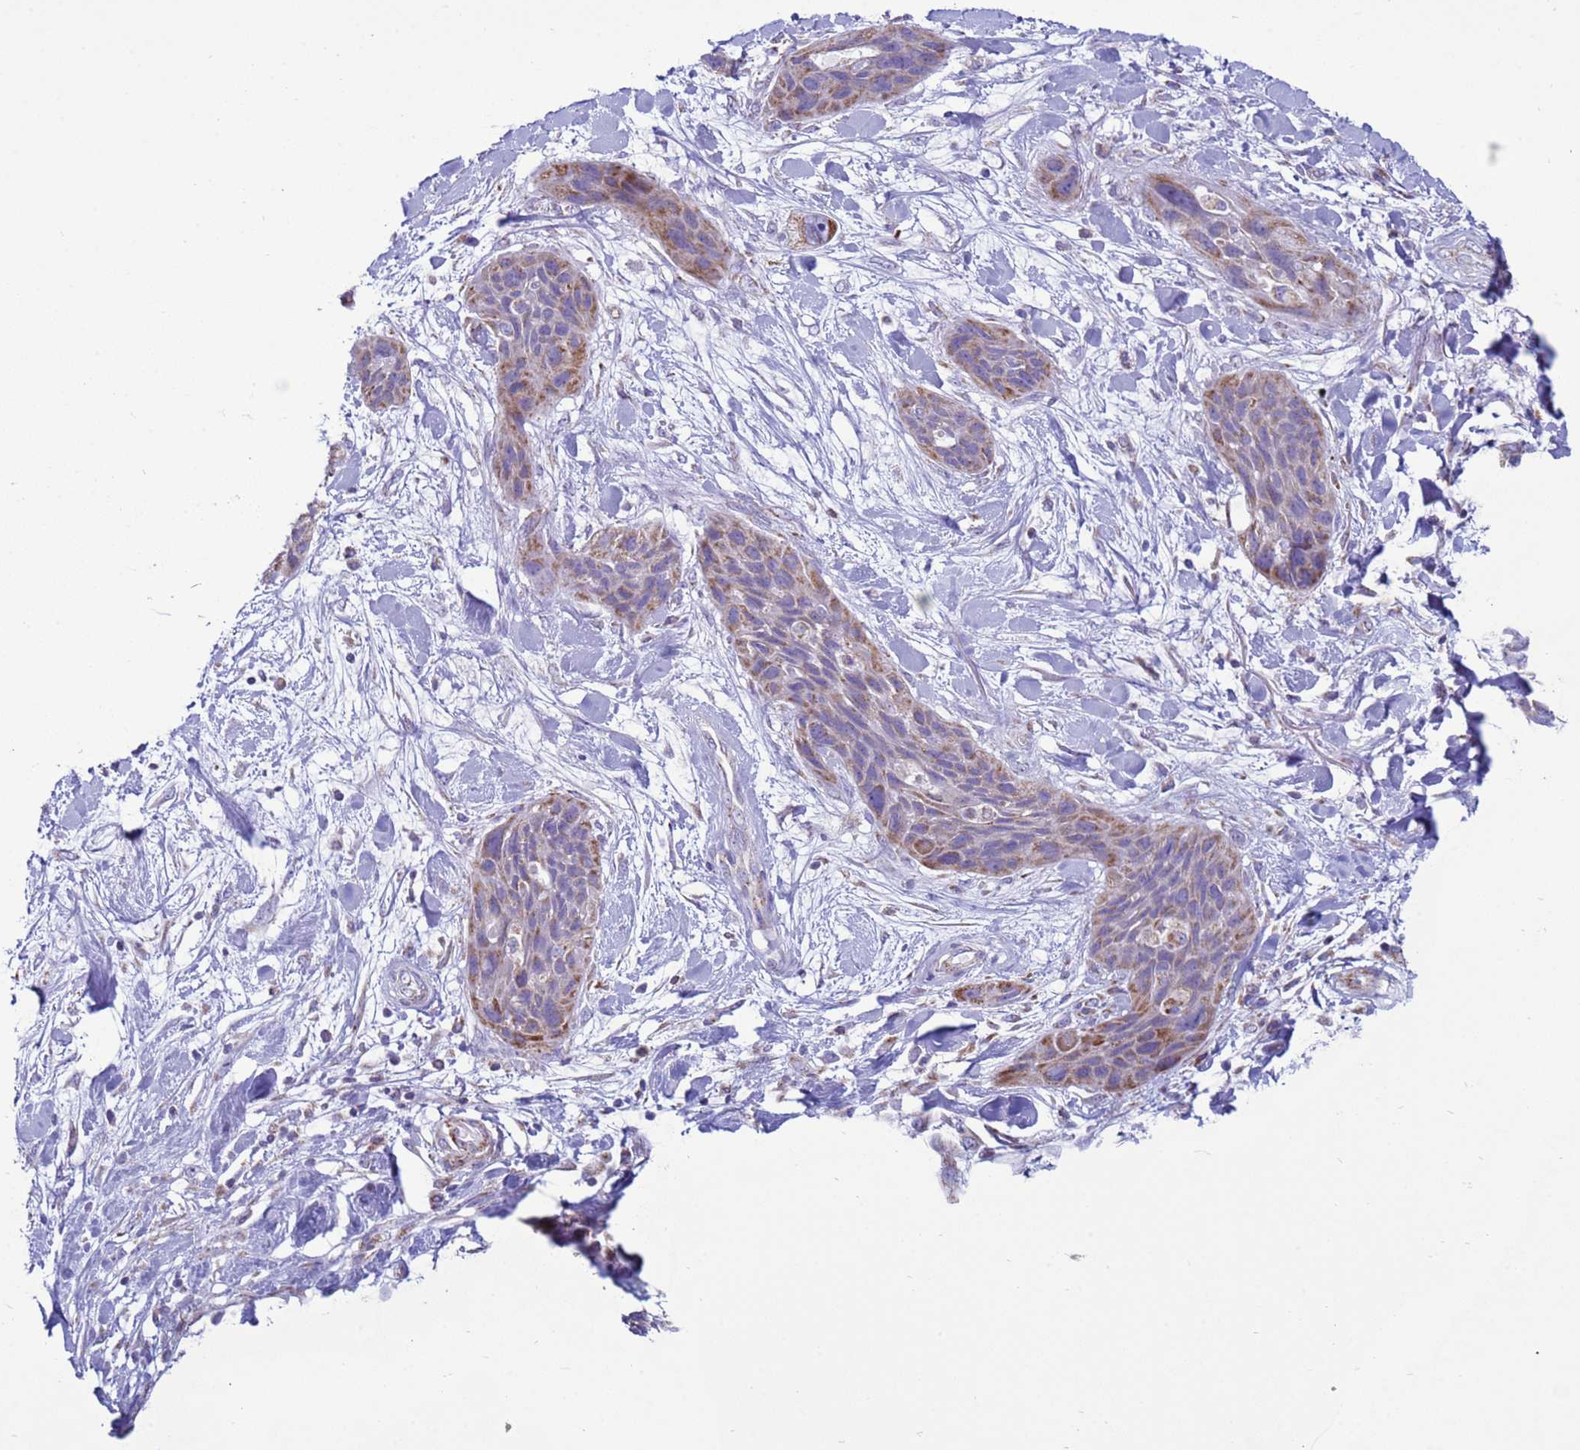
{"staining": {"intensity": "moderate", "quantity": "25%-75%", "location": "cytoplasmic/membranous"}, "tissue": "lung cancer", "cell_type": "Tumor cells", "image_type": "cancer", "snomed": [{"axis": "morphology", "description": "Squamous cell carcinoma, NOS"}, {"axis": "topography", "description": "Lung"}], "caption": "DAB immunohistochemical staining of human lung cancer displays moderate cytoplasmic/membranous protein staining in about 25%-75% of tumor cells.", "gene": "NCALD", "patient": {"sex": "female", "age": 70}}